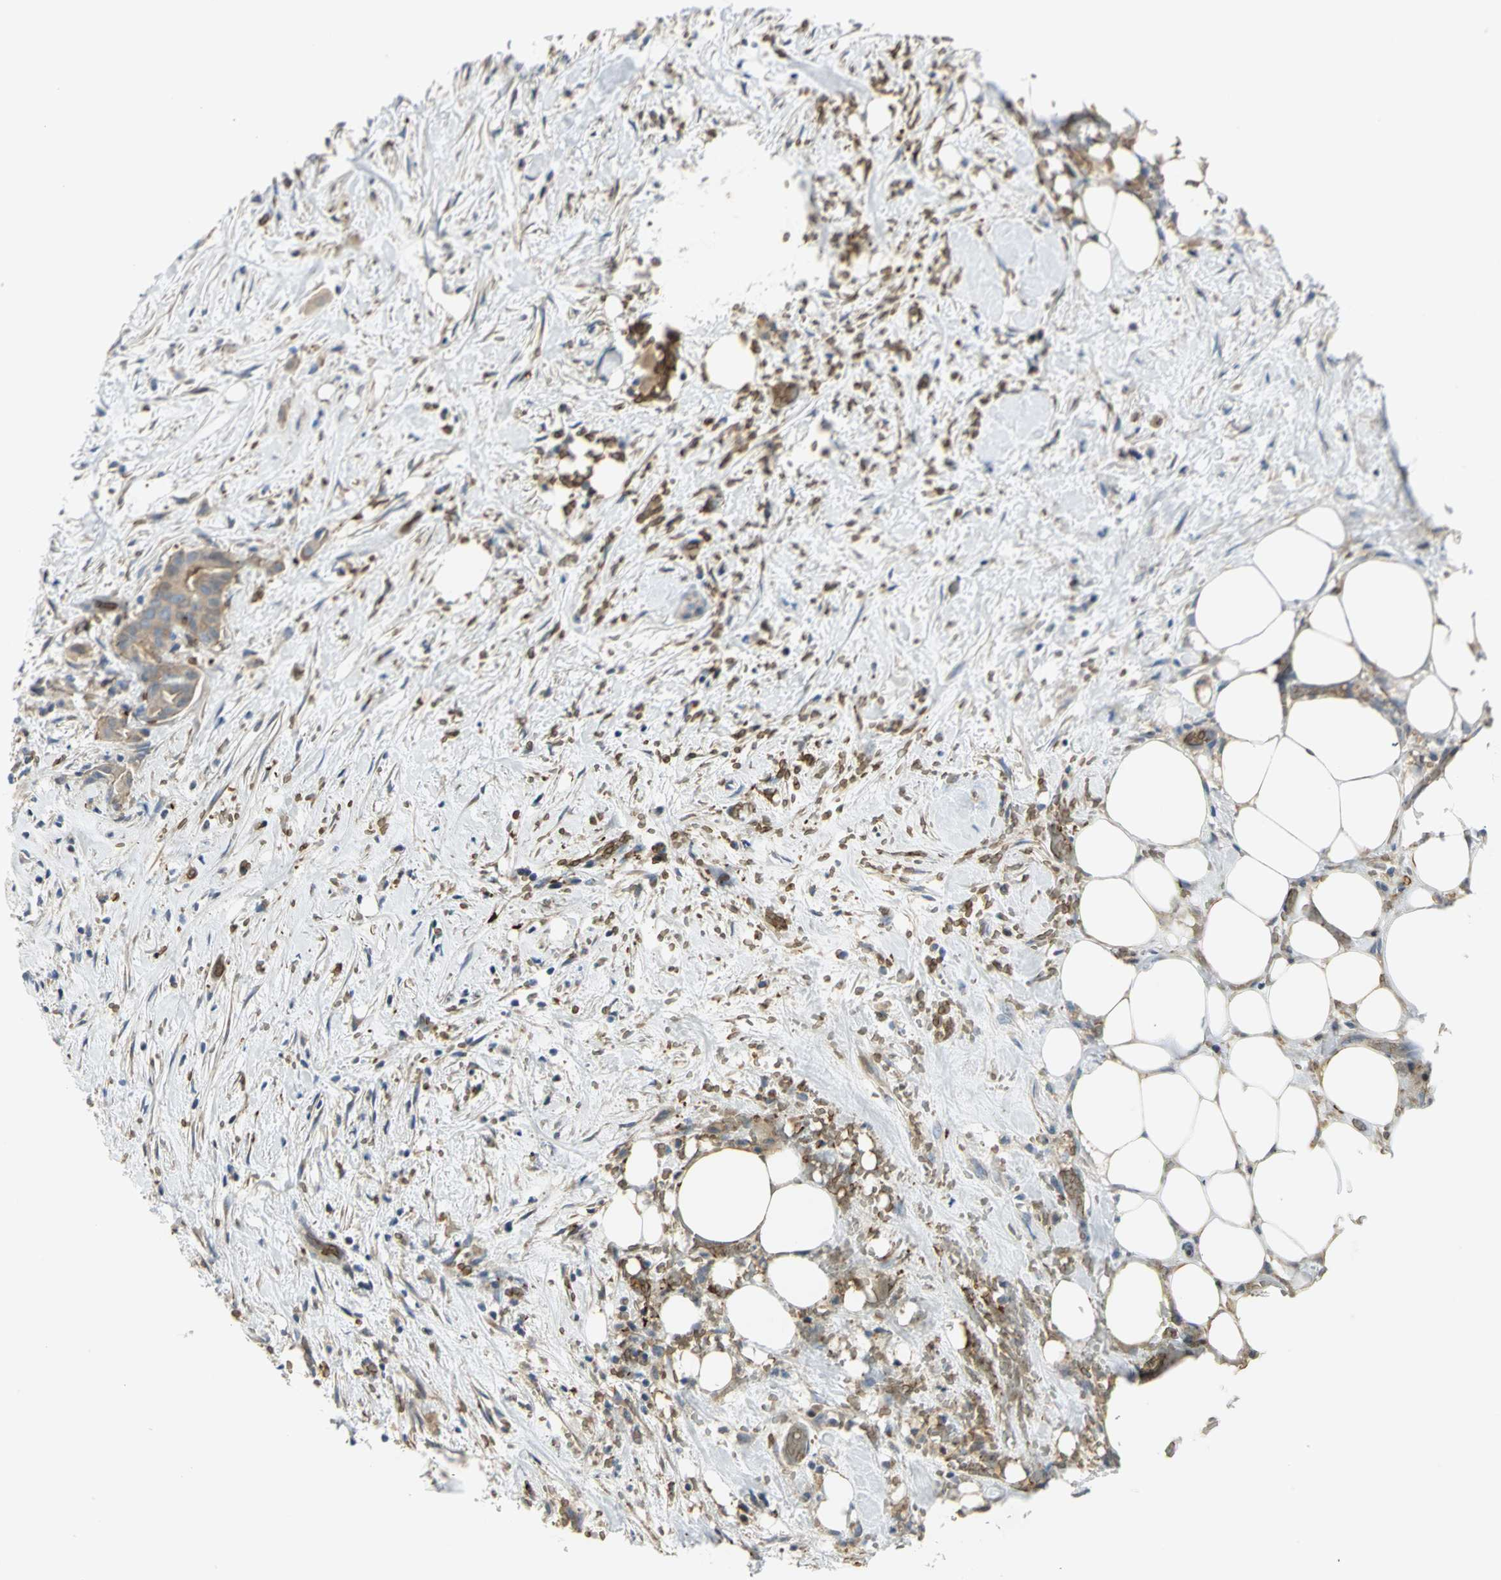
{"staining": {"intensity": "moderate", "quantity": ">75%", "location": "cytoplasmic/membranous"}, "tissue": "liver cancer", "cell_type": "Tumor cells", "image_type": "cancer", "snomed": [{"axis": "morphology", "description": "Cholangiocarcinoma"}, {"axis": "topography", "description": "Liver"}], "caption": "An IHC image of neoplastic tissue is shown. Protein staining in brown shows moderate cytoplasmic/membranous positivity in liver cholangiocarcinoma within tumor cells. The staining is performed using DAB brown chromogen to label protein expression. The nuclei are counter-stained blue using hematoxylin.", "gene": "ANK1", "patient": {"sex": "female", "age": 68}}